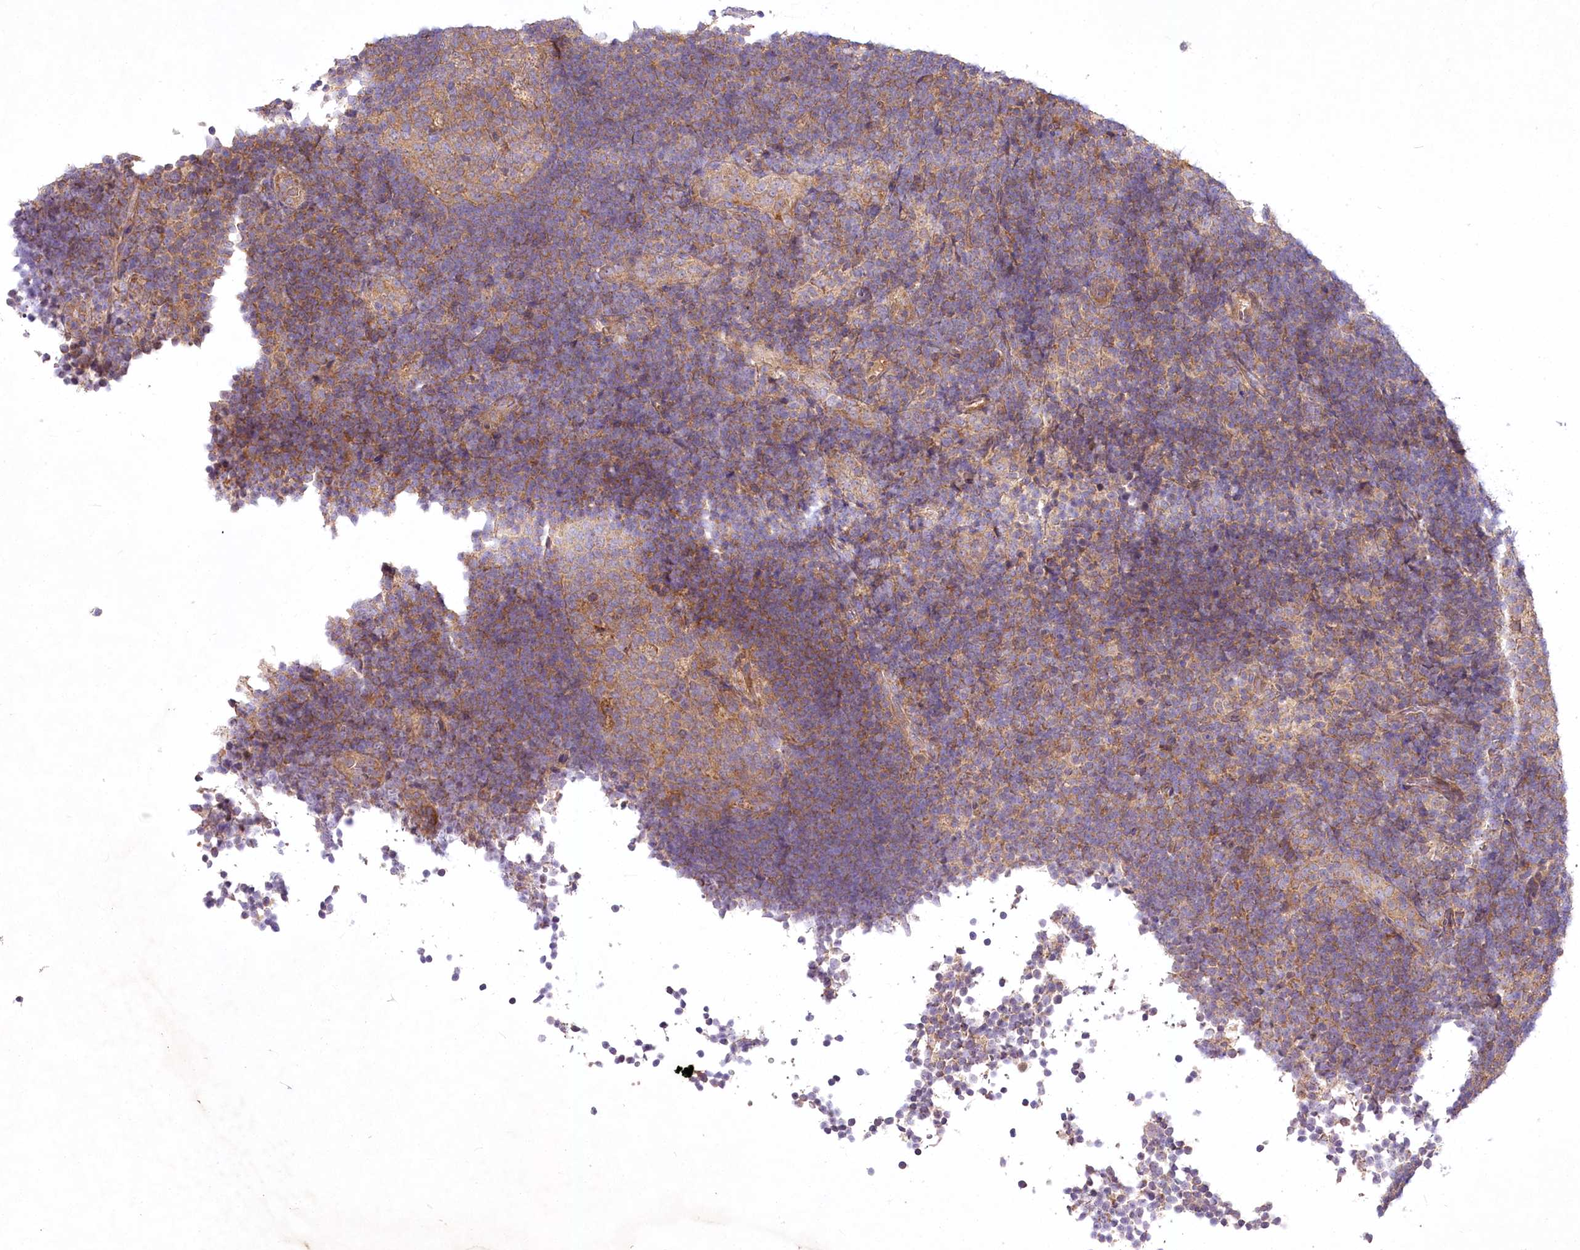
{"staining": {"intensity": "moderate", "quantity": ">75%", "location": "cytoplasmic/membranous"}, "tissue": "lymph node", "cell_type": "Germinal center cells", "image_type": "normal", "snomed": [{"axis": "morphology", "description": "Normal tissue, NOS"}, {"axis": "topography", "description": "Lymph node"}], "caption": "This histopathology image displays immunohistochemistry staining of benign human lymph node, with medium moderate cytoplasmic/membranous expression in about >75% of germinal center cells.", "gene": "PYROXD1", "patient": {"sex": "female", "age": 22}}